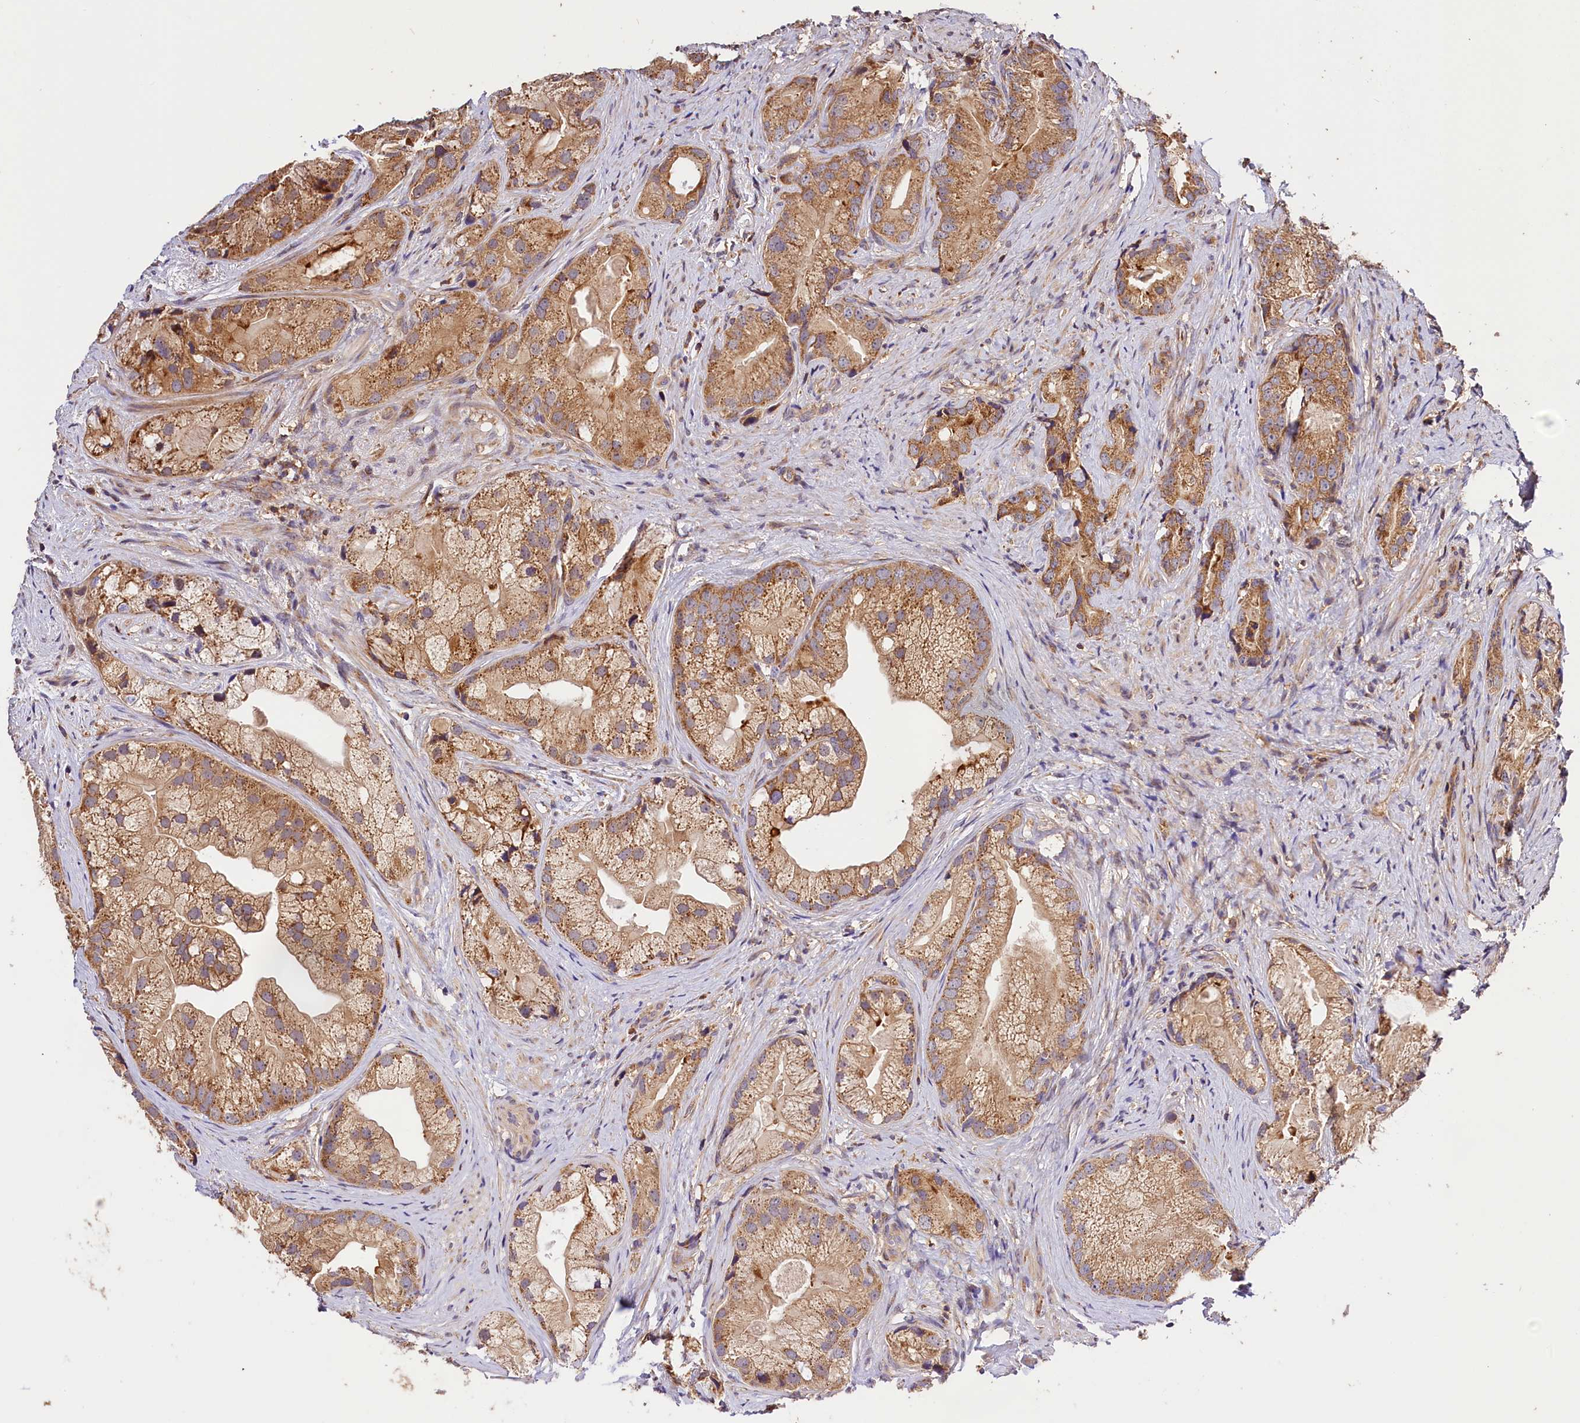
{"staining": {"intensity": "moderate", "quantity": ">75%", "location": "cytoplasmic/membranous"}, "tissue": "prostate cancer", "cell_type": "Tumor cells", "image_type": "cancer", "snomed": [{"axis": "morphology", "description": "Adenocarcinoma, Low grade"}, {"axis": "topography", "description": "Prostate"}], "caption": "Immunohistochemical staining of prostate cancer reveals medium levels of moderate cytoplasmic/membranous positivity in about >75% of tumor cells.", "gene": "KPTN", "patient": {"sex": "male", "age": 71}}